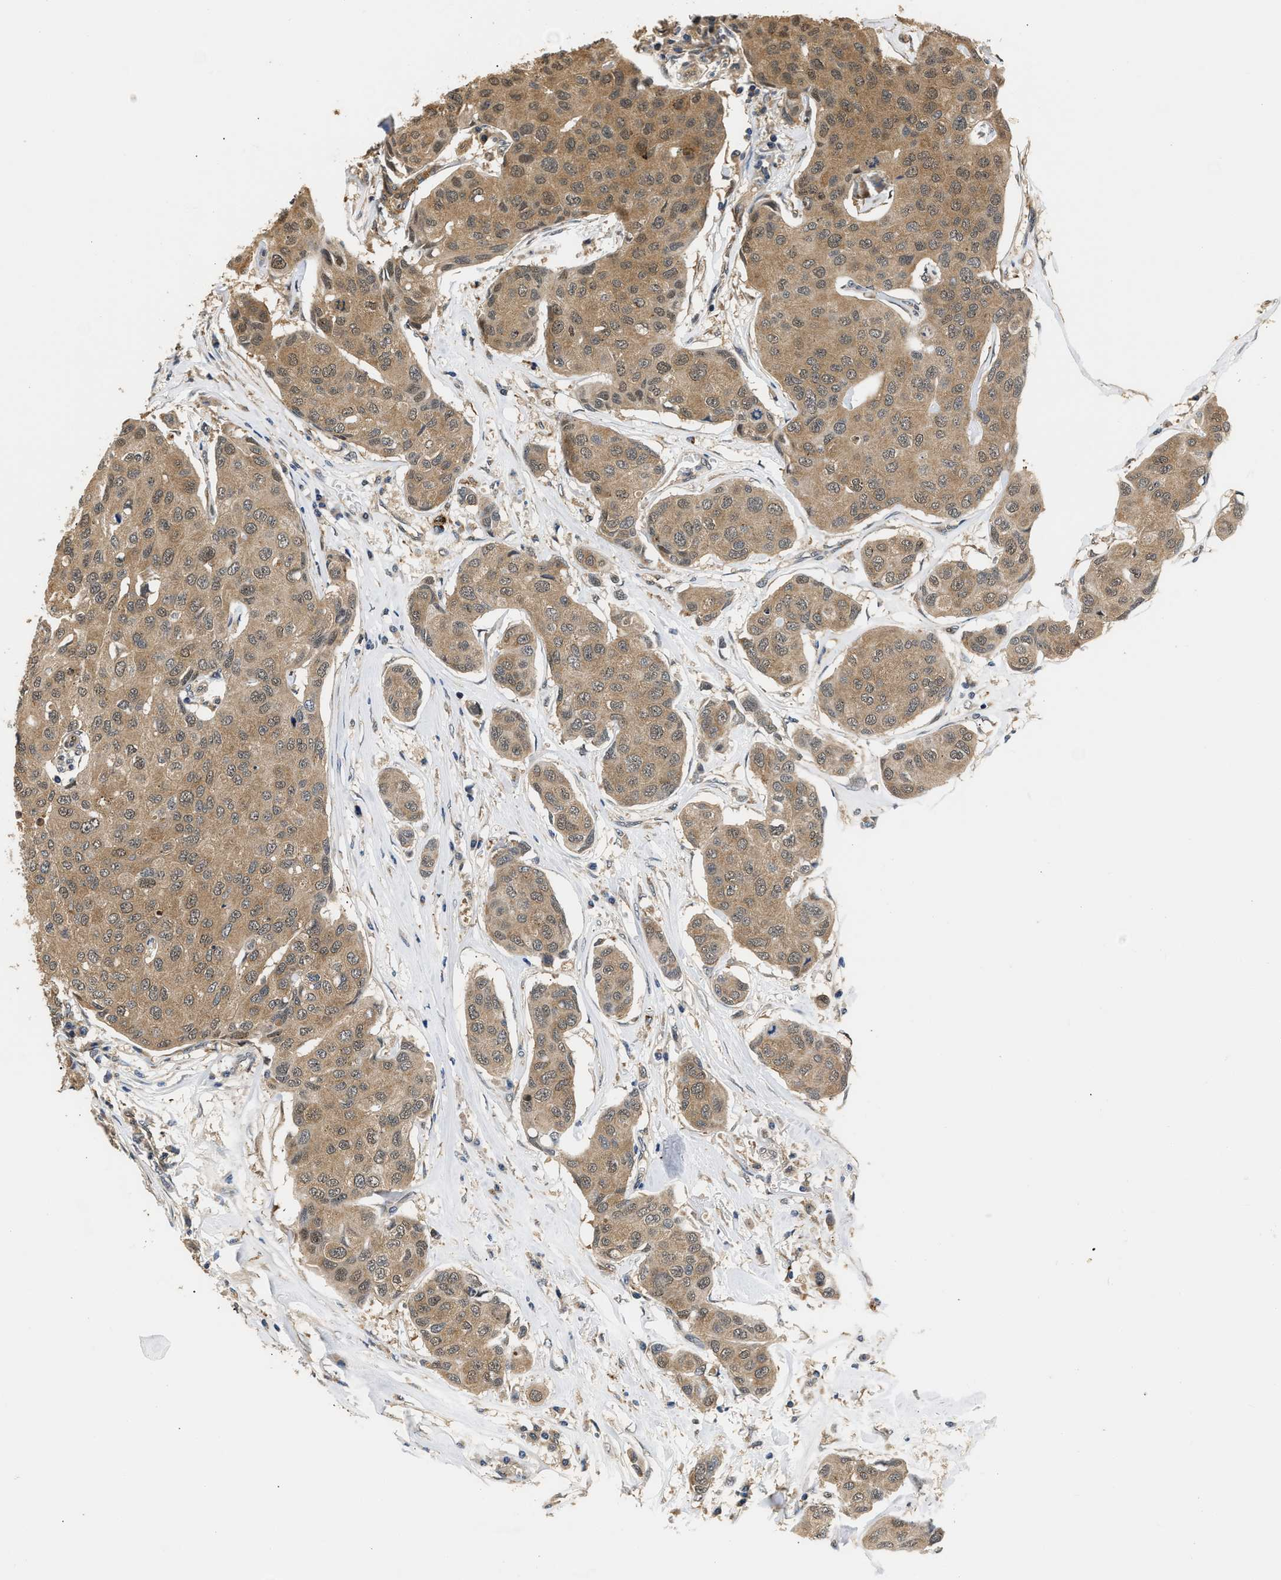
{"staining": {"intensity": "moderate", "quantity": ">75%", "location": "cytoplasmic/membranous"}, "tissue": "breast cancer", "cell_type": "Tumor cells", "image_type": "cancer", "snomed": [{"axis": "morphology", "description": "Duct carcinoma"}, {"axis": "topography", "description": "Breast"}], "caption": "Breast cancer (infiltrating ductal carcinoma) stained with immunohistochemistry (IHC) reveals moderate cytoplasmic/membranous staining in about >75% of tumor cells.", "gene": "LARP6", "patient": {"sex": "female", "age": 80}}